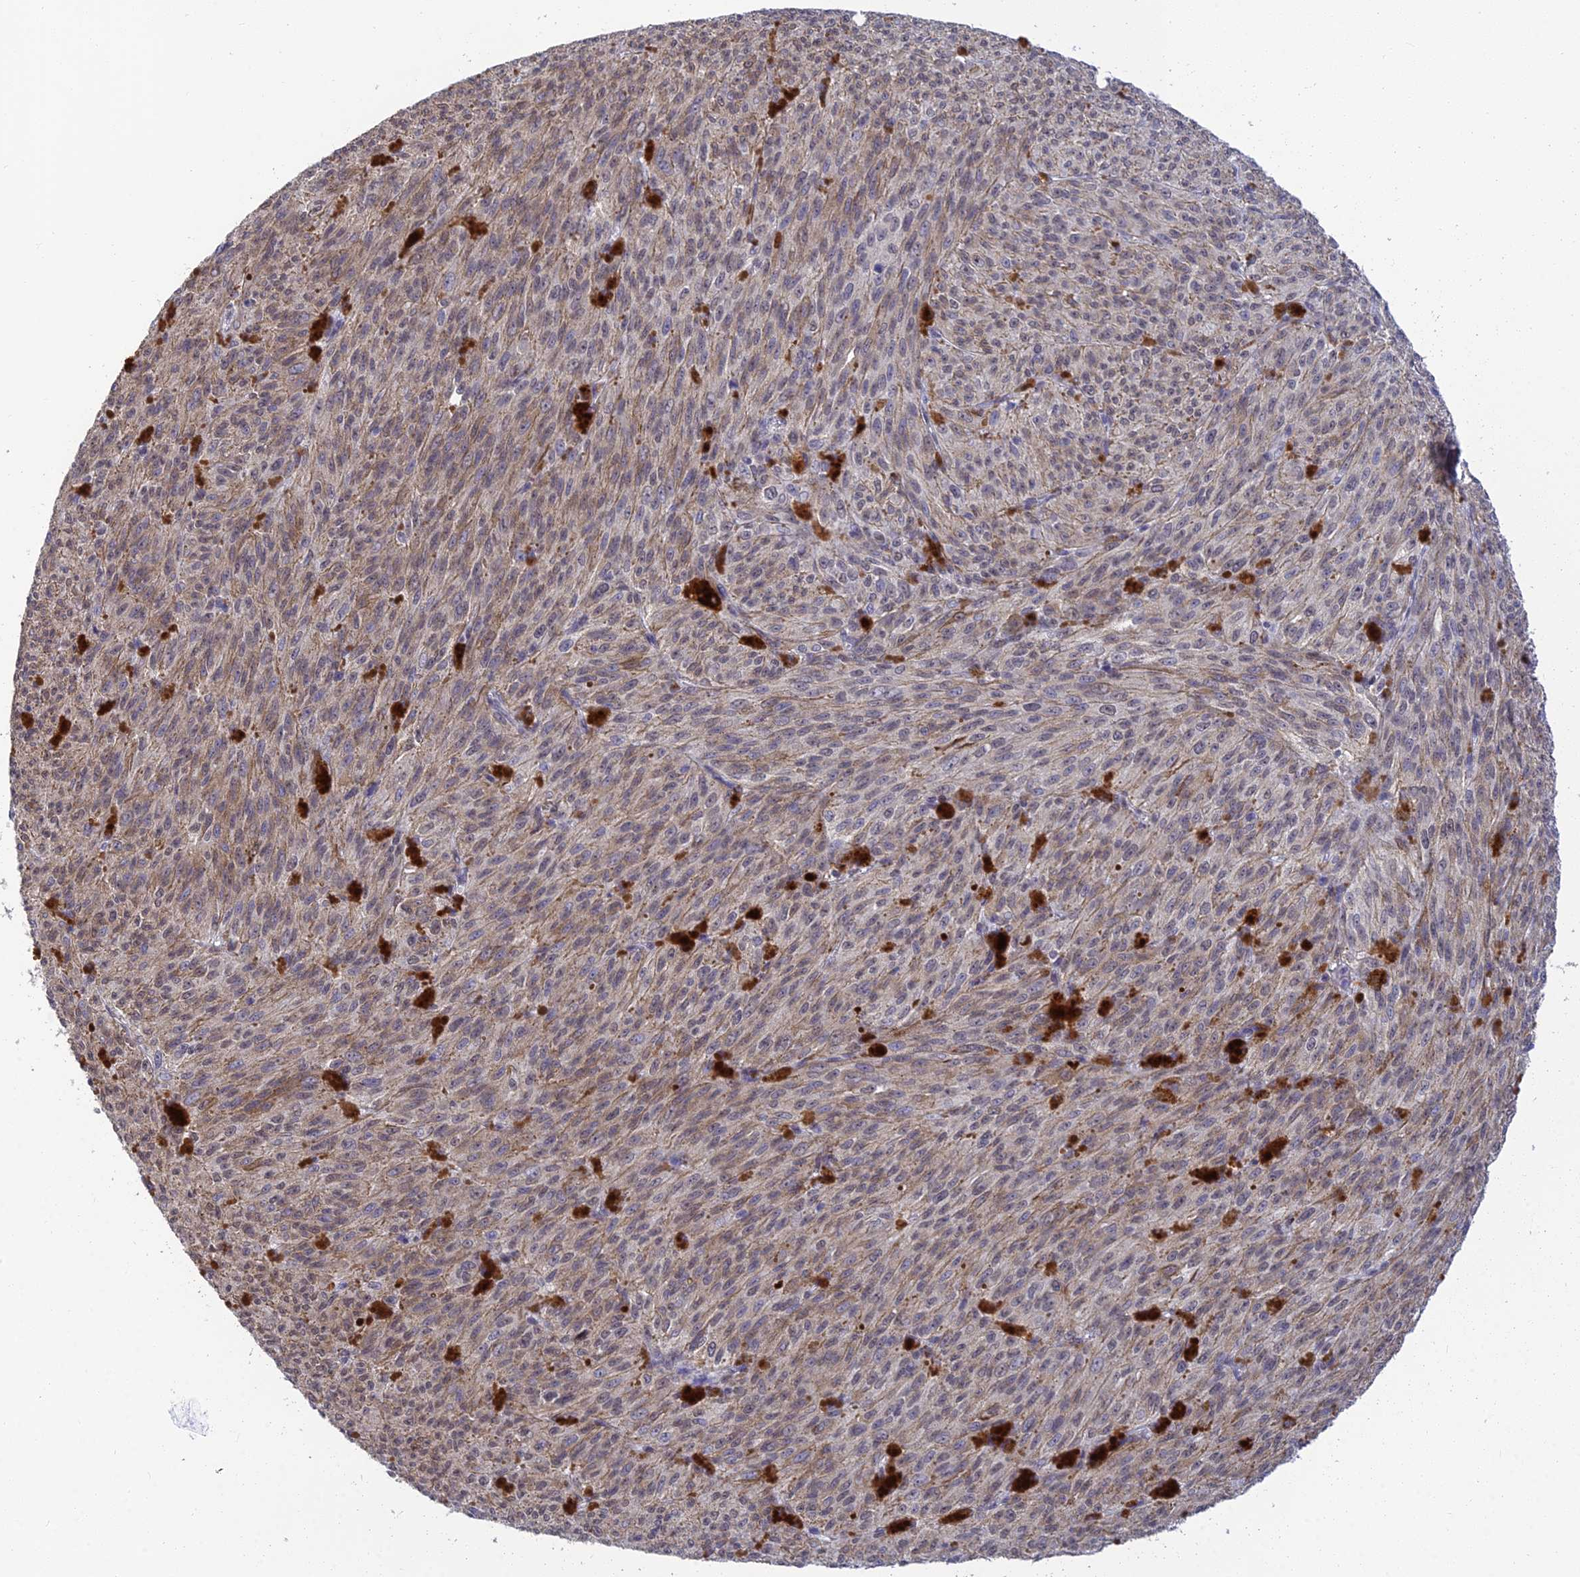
{"staining": {"intensity": "negative", "quantity": "none", "location": "none"}, "tissue": "melanoma", "cell_type": "Tumor cells", "image_type": "cancer", "snomed": [{"axis": "morphology", "description": "Malignant melanoma, NOS"}, {"axis": "topography", "description": "Skin"}], "caption": "Tumor cells are negative for protein expression in human melanoma. (DAB (3,3'-diaminobenzidine) IHC visualized using brightfield microscopy, high magnification).", "gene": "HOXB1", "patient": {"sex": "female", "age": 52}}